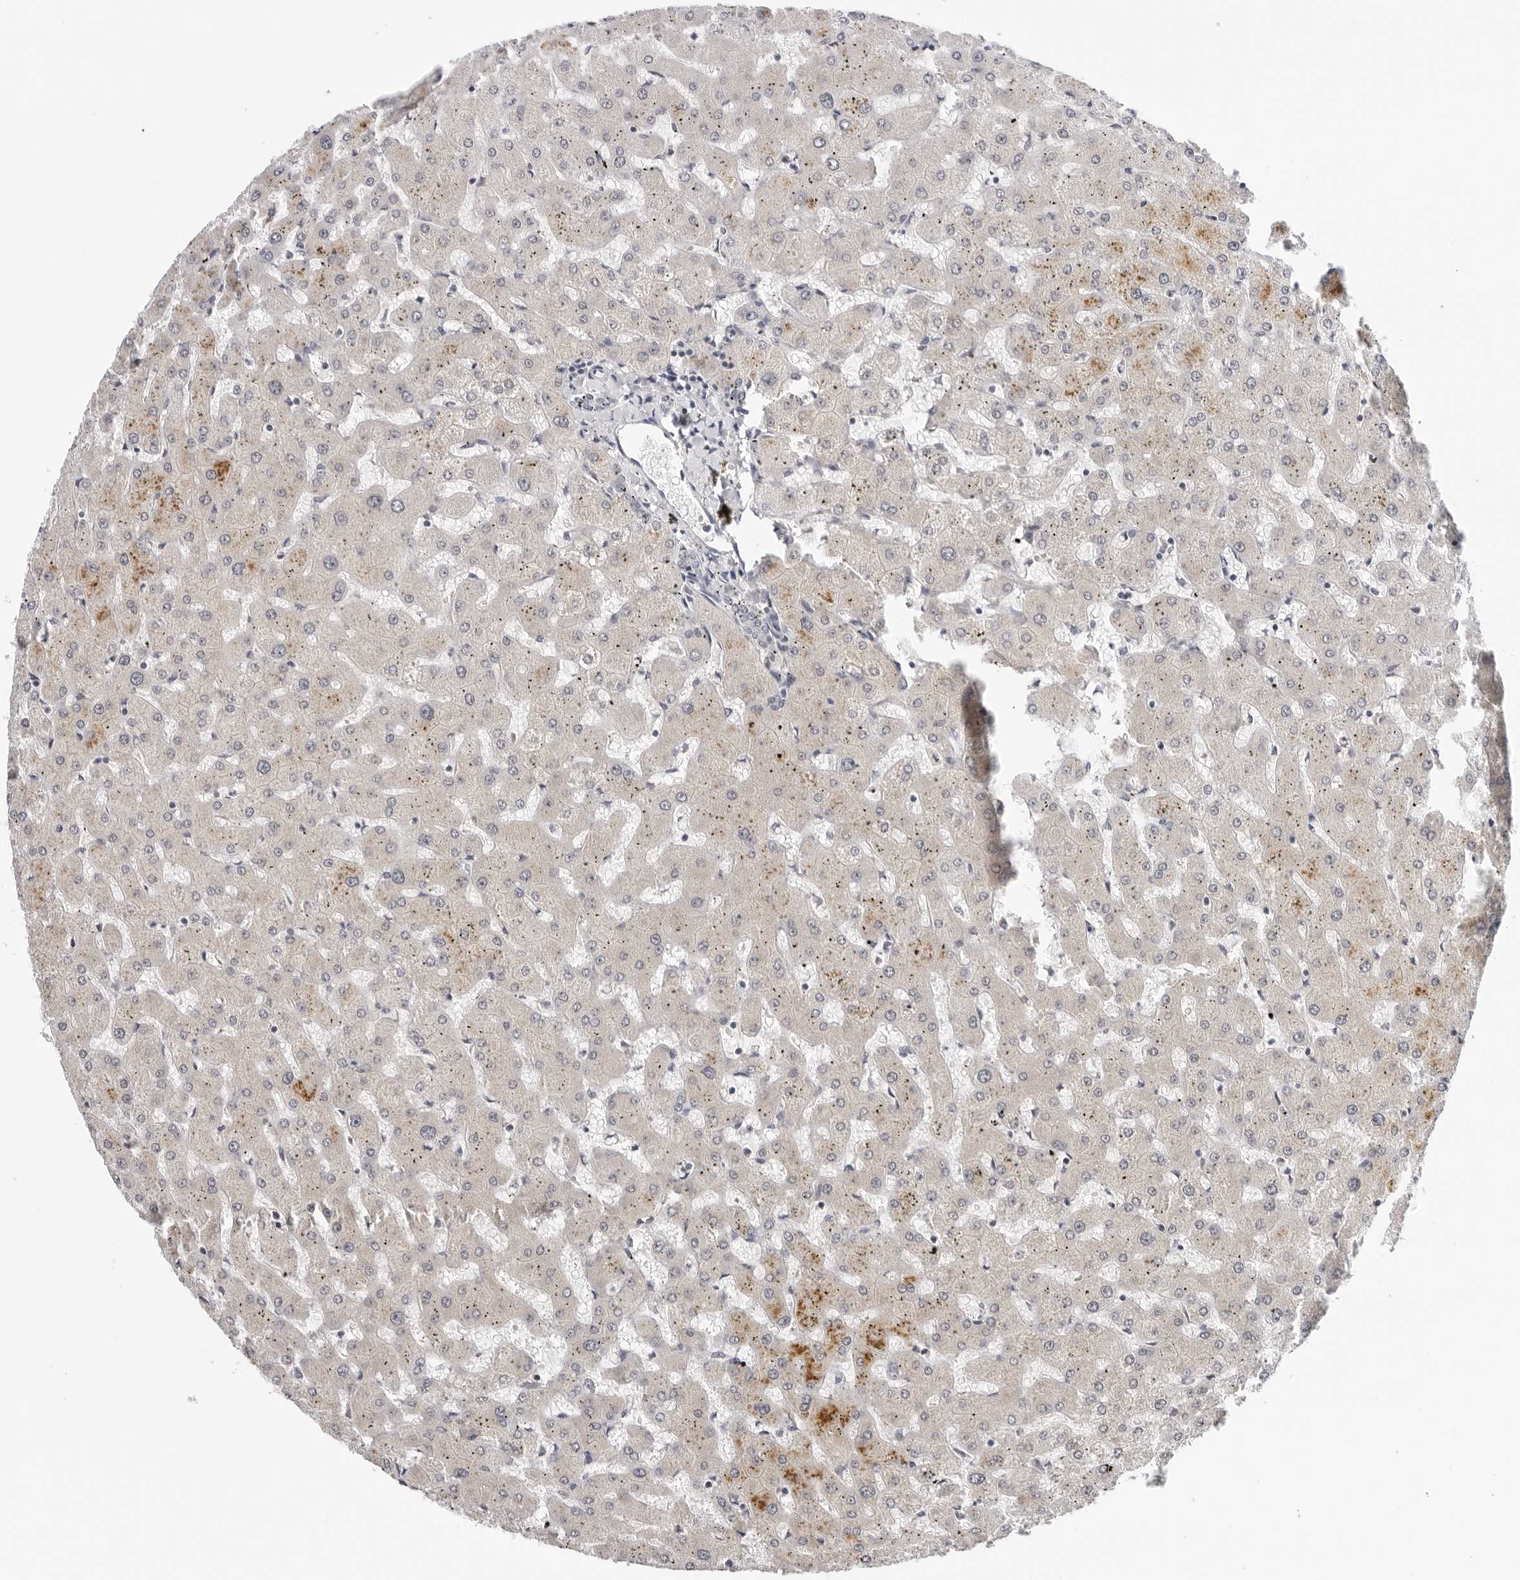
{"staining": {"intensity": "negative", "quantity": "none", "location": "none"}, "tissue": "liver", "cell_type": "Cholangiocytes", "image_type": "normal", "snomed": [{"axis": "morphology", "description": "Normal tissue, NOS"}, {"axis": "topography", "description": "Liver"}], "caption": "The immunohistochemistry photomicrograph has no significant expression in cholangiocytes of liver. (DAB (3,3'-diaminobenzidine) immunohistochemistry (IHC) with hematoxylin counter stain).", "gene": "PRUNE1", "patient": {"sex": "female", "age": 63}}